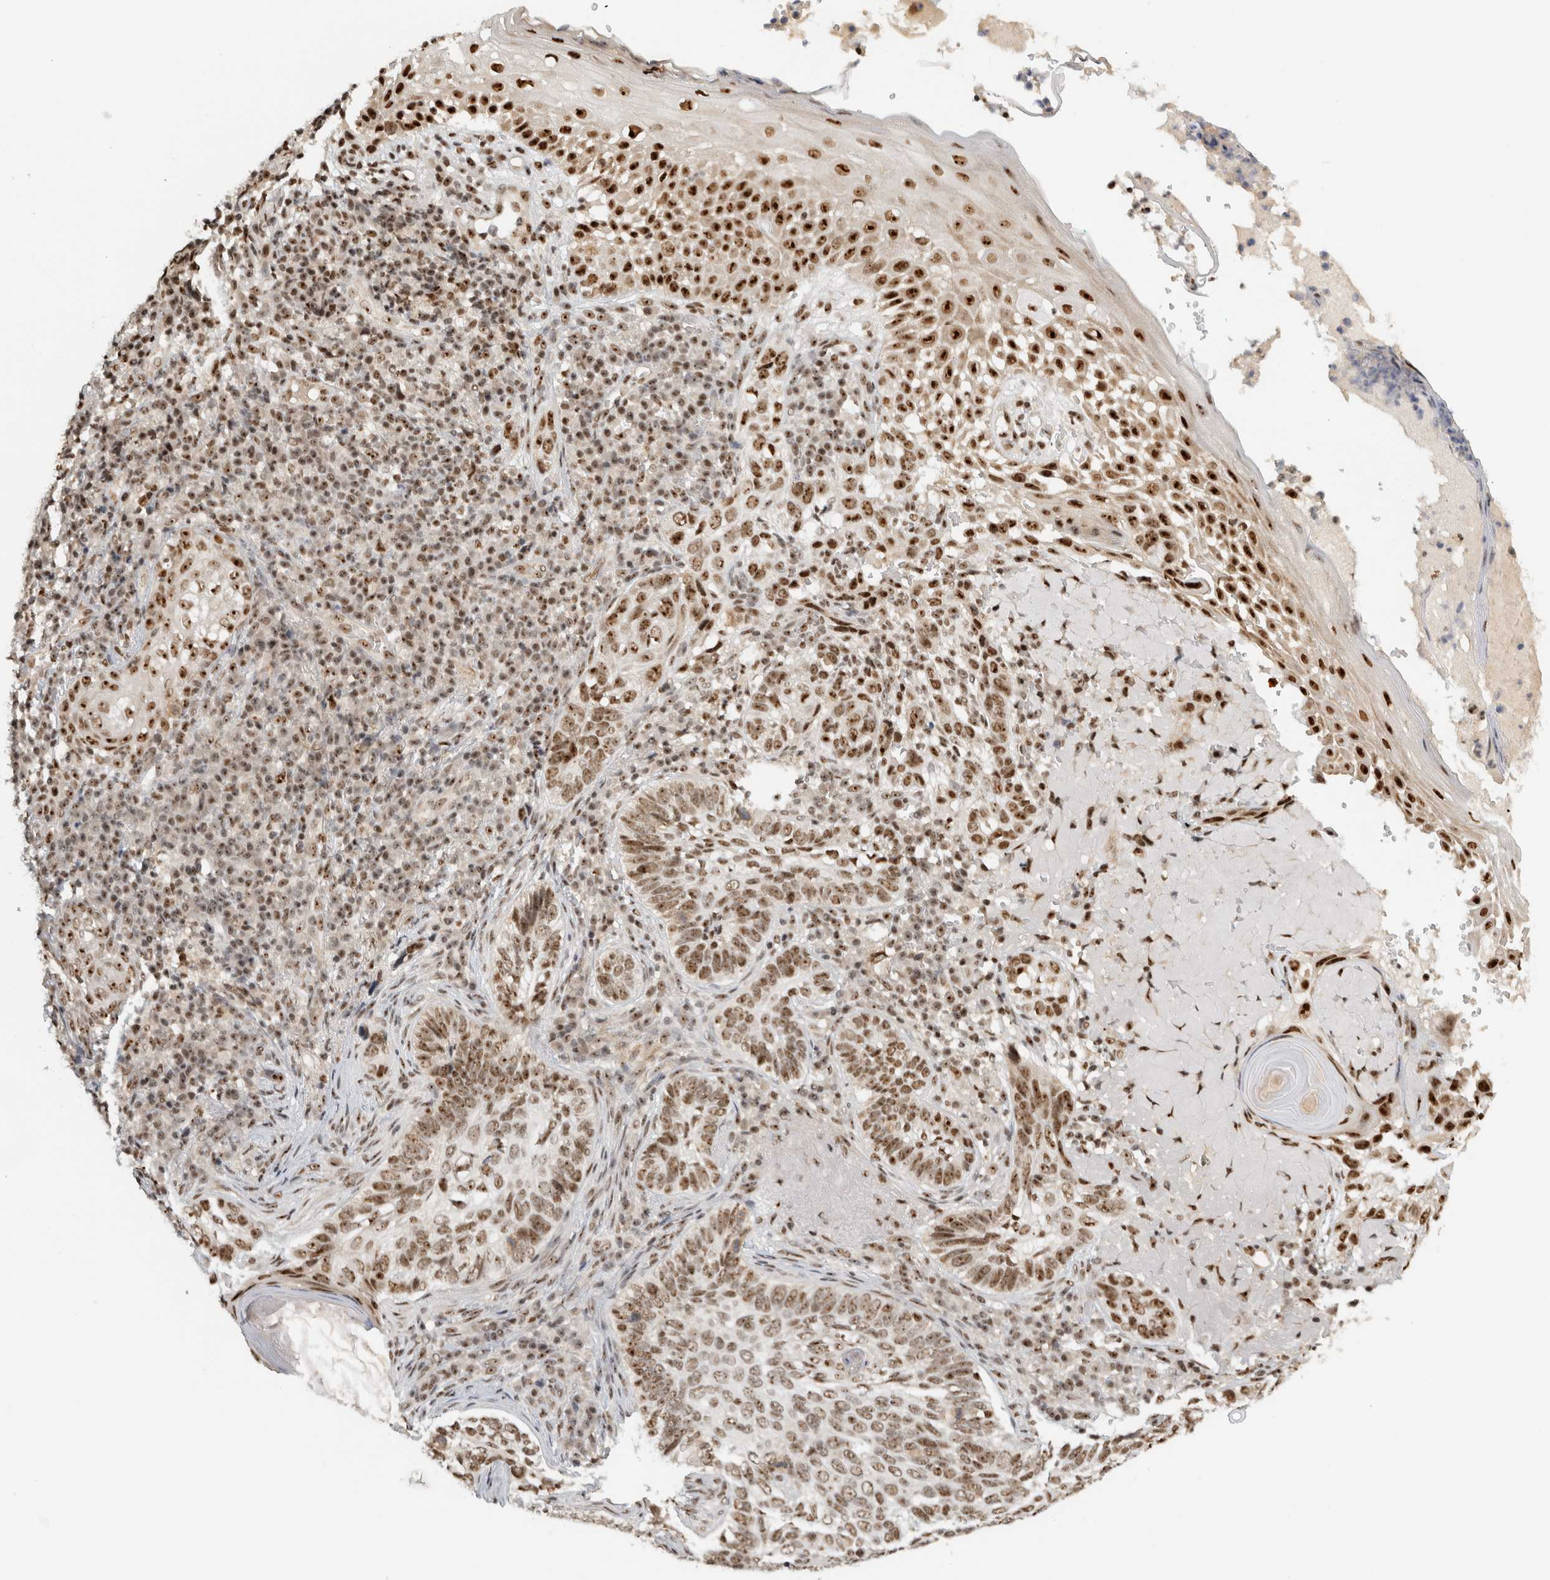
{"staining": {"intensity": "moderate", "quantity": ">75%", "location": "nuclear"}, "tissue": "skin cancer", "cell_type": "Tumor cells", "image_type": "cancer", "snomed": [{"axis": "morphology", "description": "Basal cell carcinoma"}, {"axis": "topography", "description": "Skin"}], "caption": "A high-resolution image shows immunohistochemistry (IHC) staining of skin cancer (basal cell carcinoma), which exhibits moderate nuclear staining in approximately >75% of tumor cells.", "gene": "EBNA1BP2", "patient": {"sex": "female", "age": 89}}